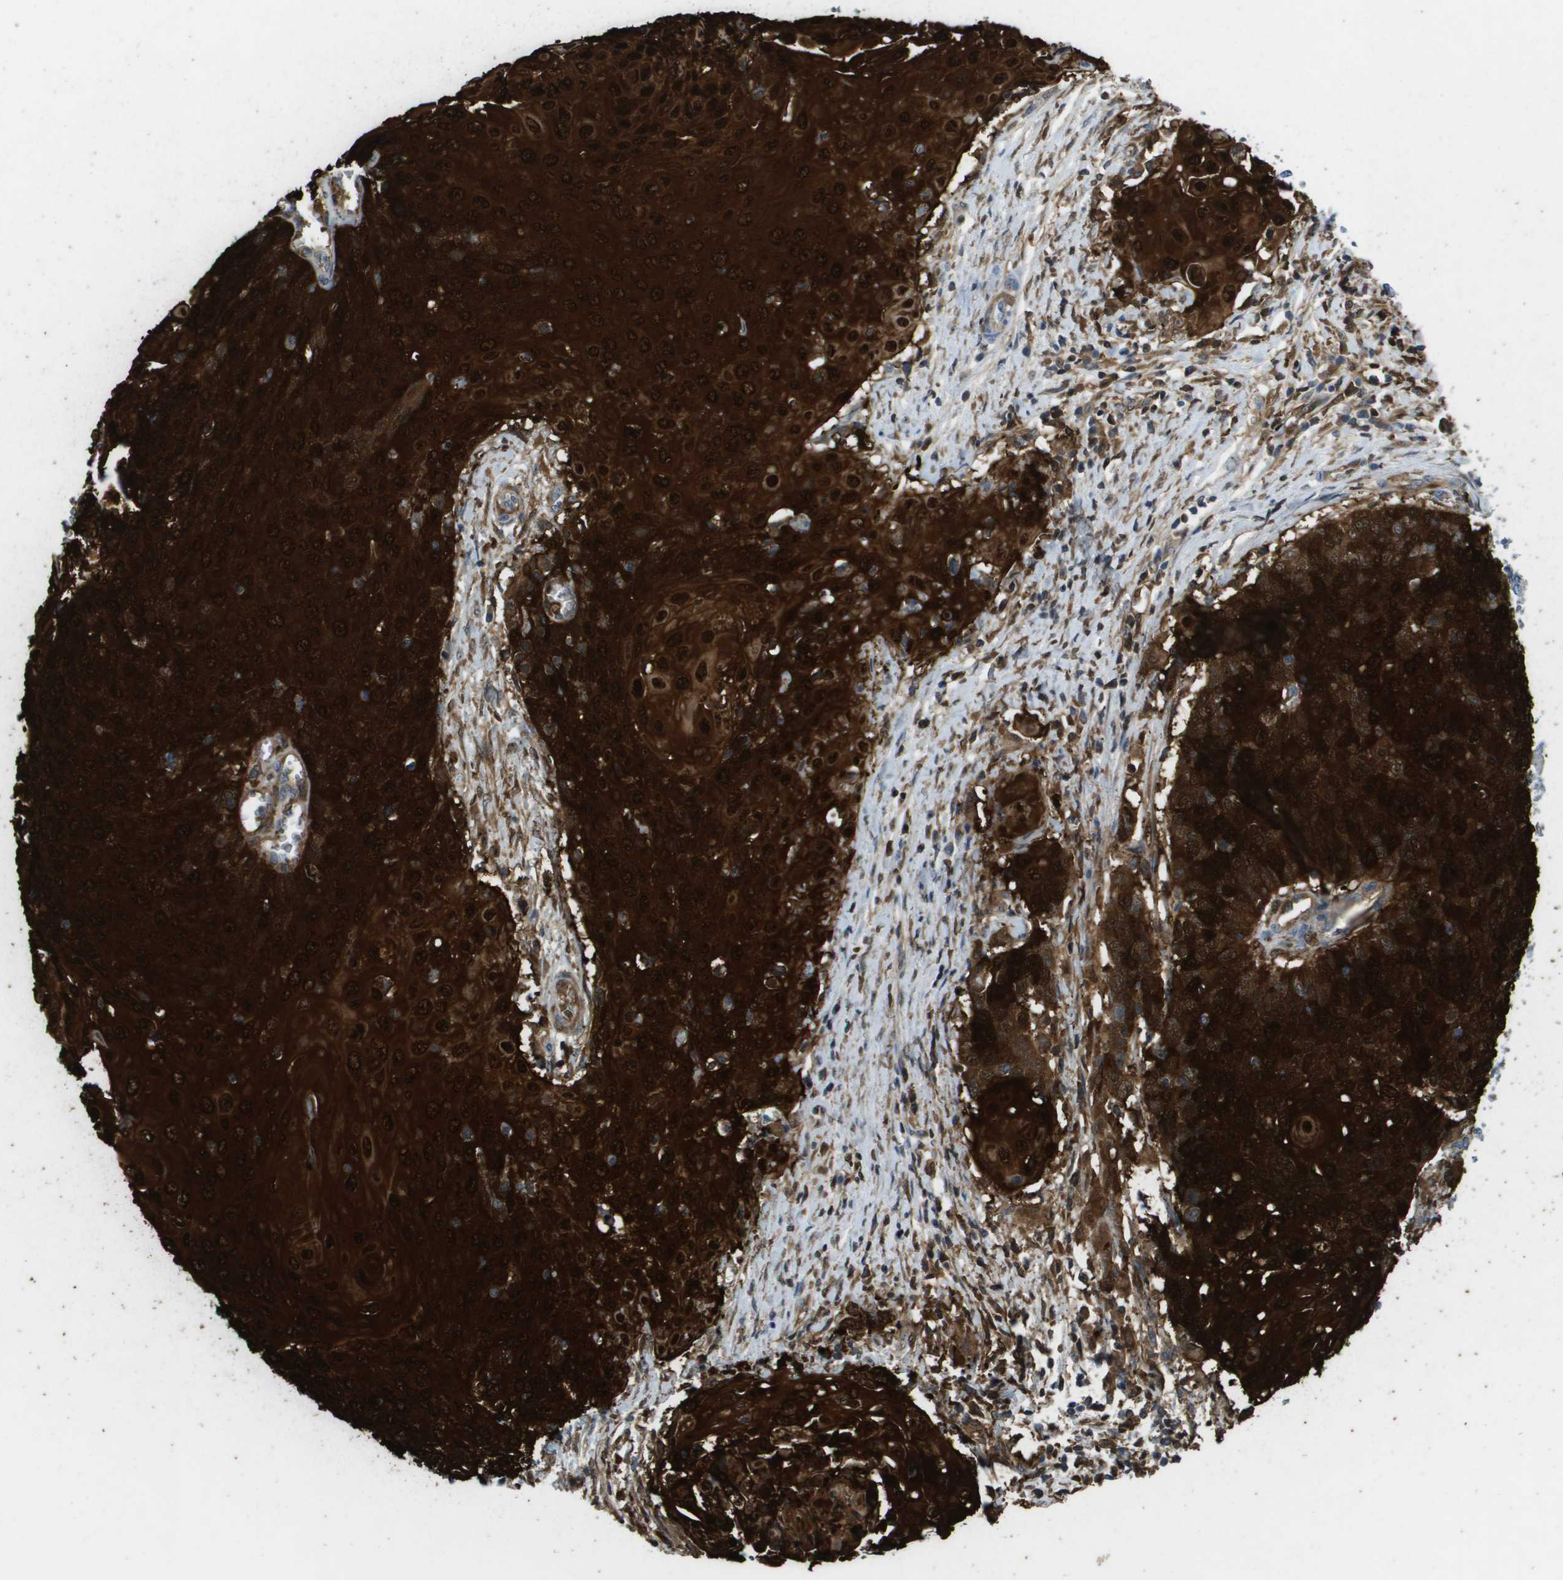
{"staining": {"intensity": "strong", "quantity": ">75%", "location": "cytoplasmic/membranous"}, "tissue": "cervical cancer", "cell_type": "Tumor cells", "image_type": "cancer", "snomed": [{"axis": "morphology", "description": "Squamous cell carcinoma, NOS"}, {"axis": "topography", "description": "Cervix"}], "caption": "High-power microscopy captured an IHC photomicrograph of cervical squamous cell carcinoma, revealing strong cytoplasmic/membranous expression in approximately >75% of tumor cells.", "gene": "FABP5", "patient": {"sex": "female", "age": 39}}